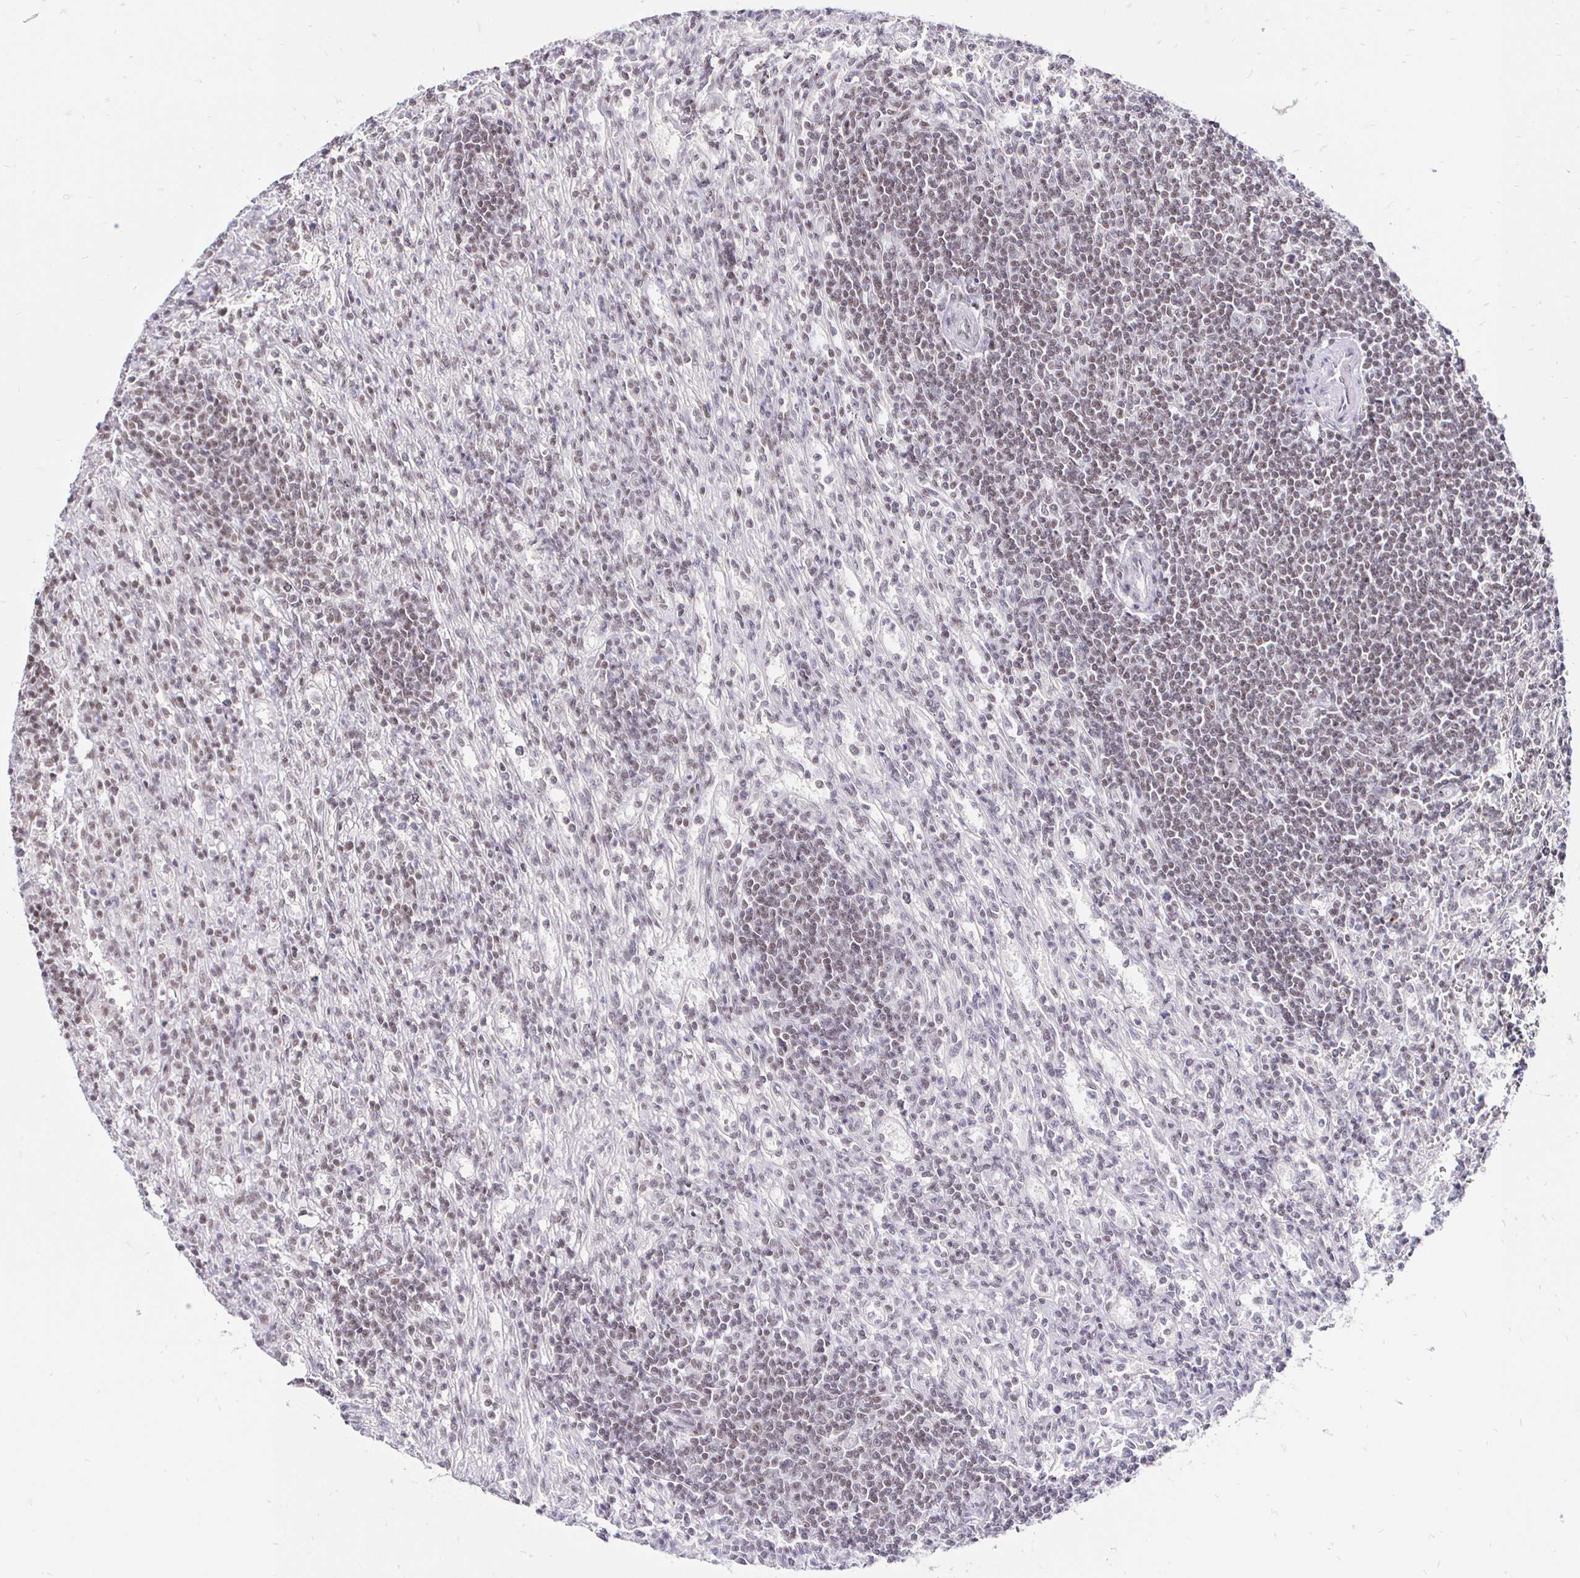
{"staining": {"intensity": "weak", "quantity": ">75%", "location": "nuclear"}, "tissue": "lymphoma", "cell_type": "Tumor cells", "image_type": "cancer", "snomed": [{"axis": "morphology", "description": "Malignant lymphoma, non-Hodgkin's type, Low grade"}, {"axis": "topography", "description": "Spleen"}], "caption": "This is a photomicrograph of IHC staining of low-grade malignant lymphoma, non-Hodgkin's type, which shows weak staining in the nuclear of tumor cells.", "gene": "SIN3A", "patient": {"sex": "male", "age": 76}}